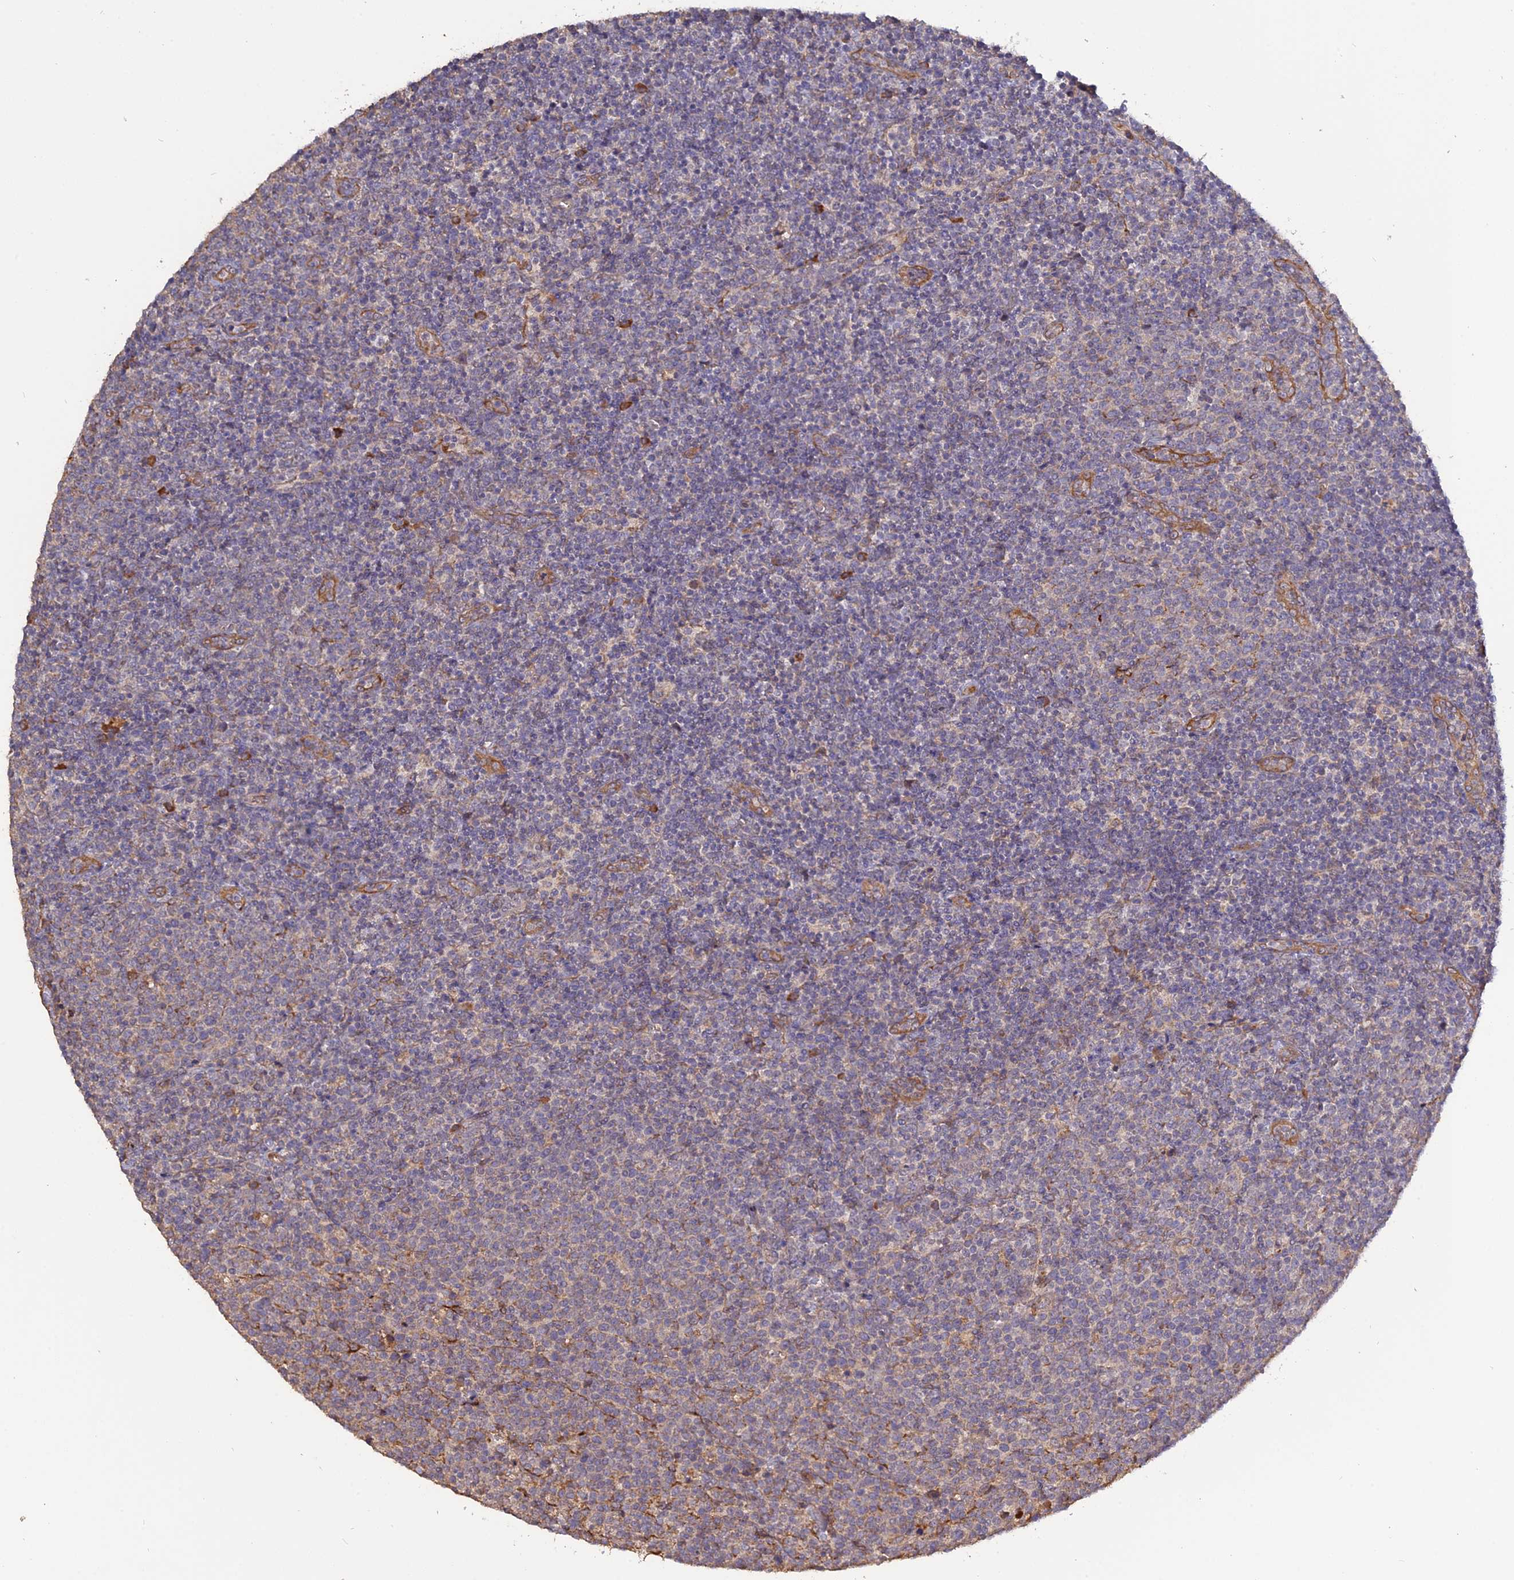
{"staining": {"intensity": "negative", "quantity": "none", "location": "none"}, "tissue": "lymphoma", "cell_type": "Tumor cells", "image_type": "cancer", "snomed": [{"axis": "morphology", "description": "Malignant lymphoma, non-Hodgkin's type, High grade"}, {"axis": "topography", "description": "Lymph node"}], "caption": "A high-resolution image shows immunohistochemistry staining of malignant lymphoma, non-Hodgkin's type (high-grade), which demonstrates no significant staining in tumor cells.", "gene": "PPIC", "patient": {"sex": "male", "age": 61}}